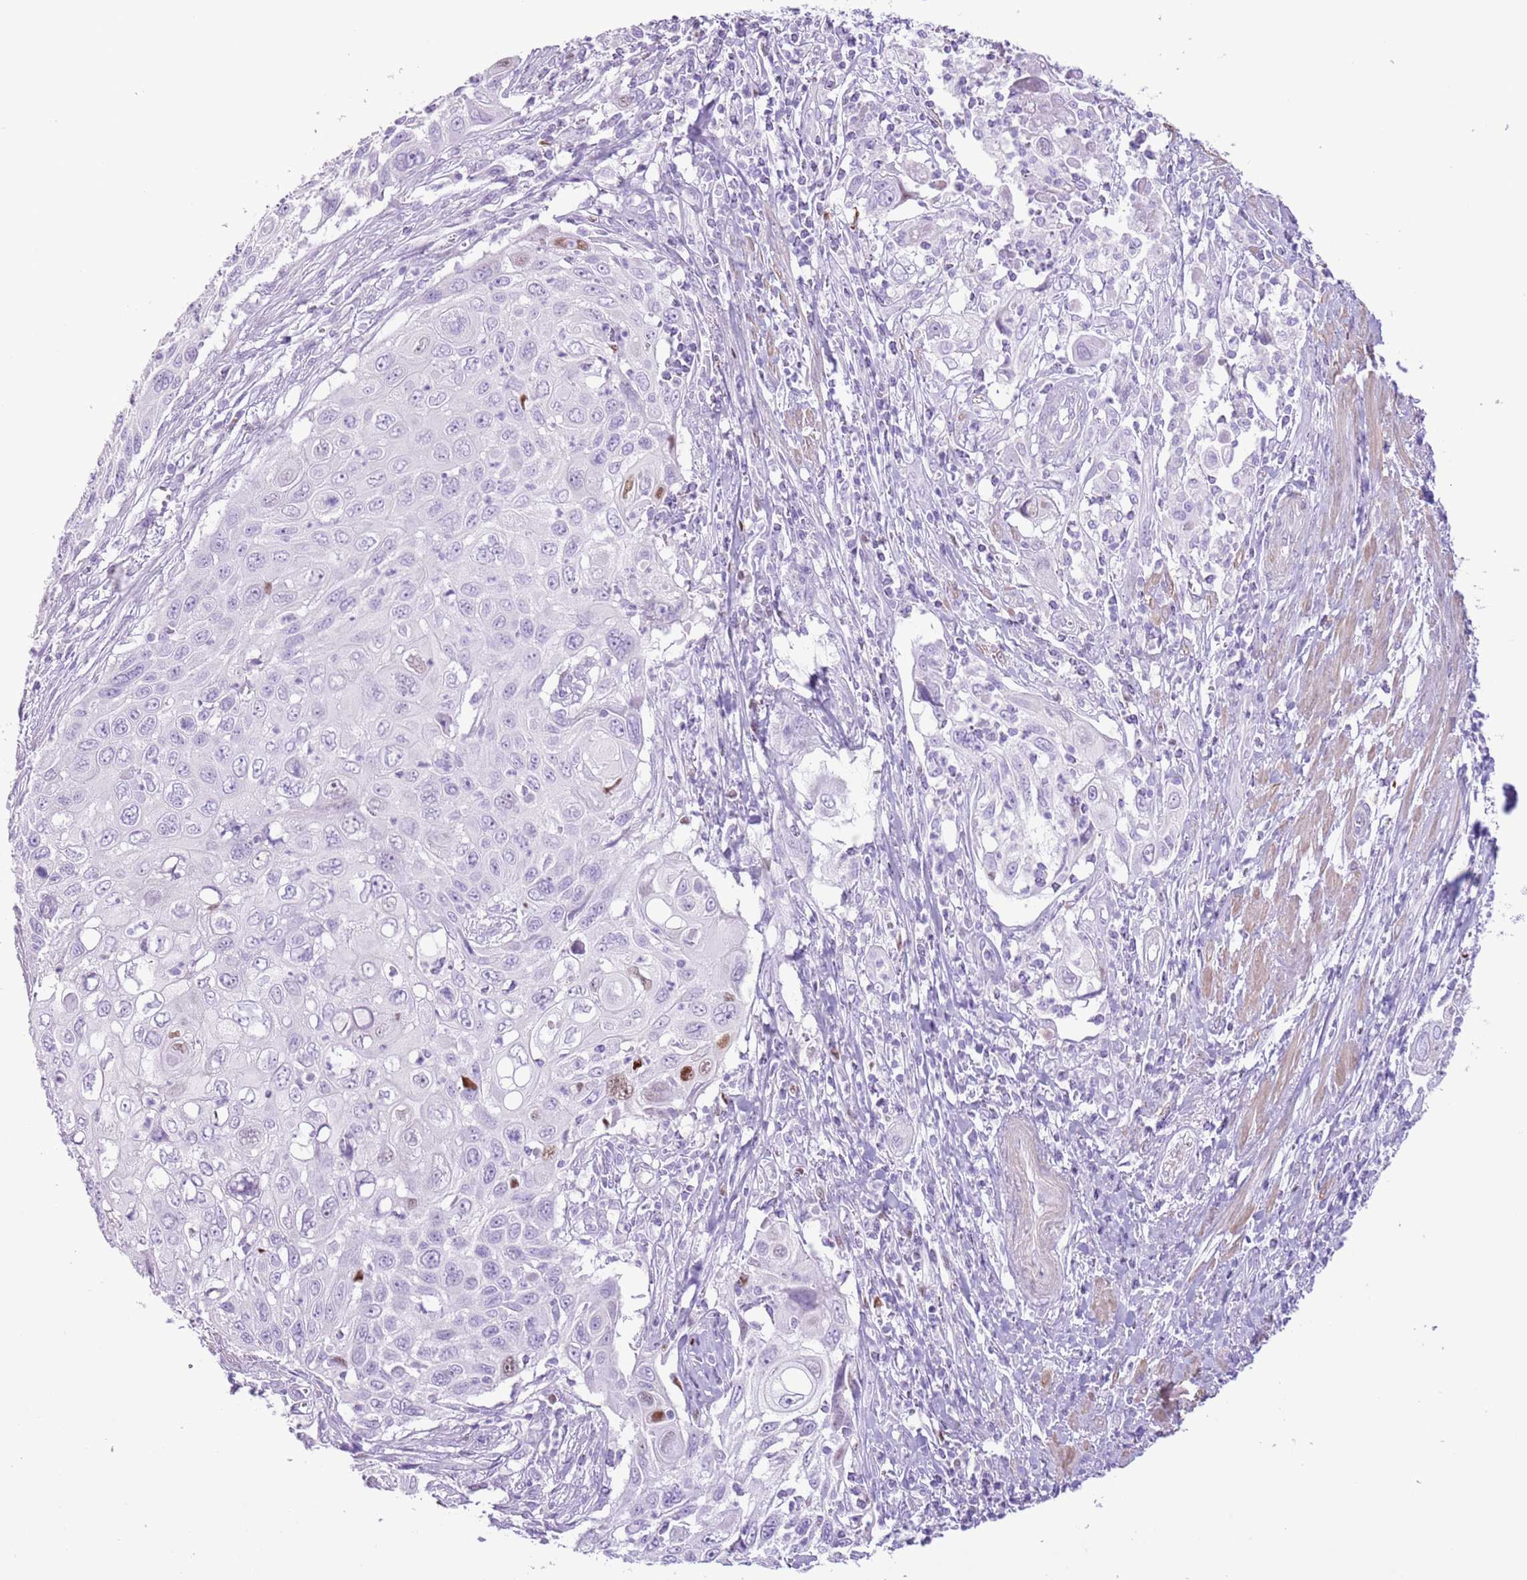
{"staining": {"intensity": "negative", "quantity": "none", "location": "none"}, "tissue": "cervical cancer", "cell_type": "Tumor cells", "image_type": "cancer", "snomed": [{"axis": "morphology", "description": "Squamous cell carcinoma, NOS"}, {"axis": "topography", "description": "Cervix"}], "caption": "Immunohistochemistry of human cervical squamous cell carcinoma exhibits no positivity in tumor cells. (DAB immunohistochemistry visualized using brightfield microscopy, high magnification).", "gene": "SLC7A14", "patient": {"sex": "female", "age": 70}}